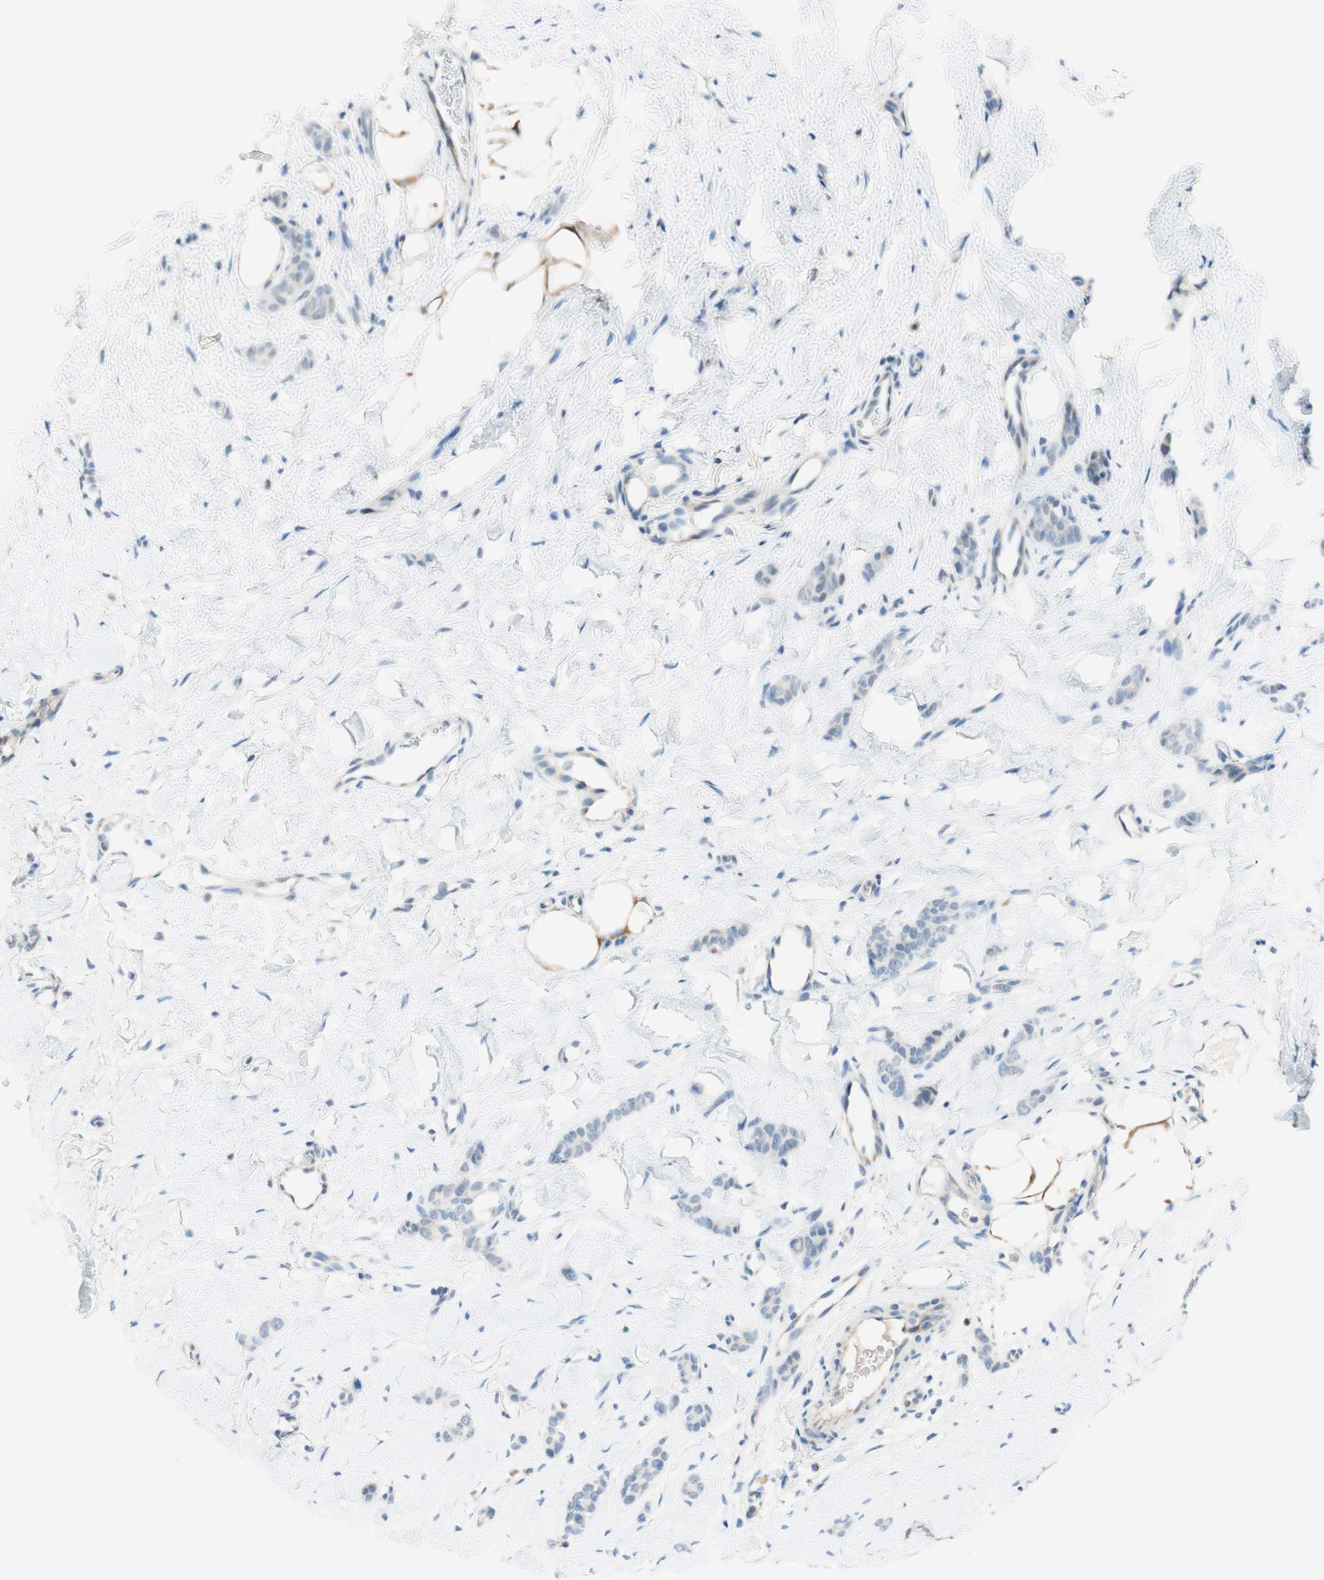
{"staining": {"intensity": "weak", "quantity": "<25%", "location": "cytoplasmic/membranous"}, "tissue": "breast cancer", "cell_type": "Tumor cells", "image_type": "cancer", "snomed": [{"axis": "morphology", "description": "Lobular carcinoma"}, {"axis": "topography", "description": "Skin"}, {"axis": "topography", "description": "Breast"}], "caption": "Human breast cancer (lobular carcinoma) stained for a protein using IHC shows no staining in tumor cells.", "gene": "JPH1", "patient": {"sex": "female", "age": 46}}